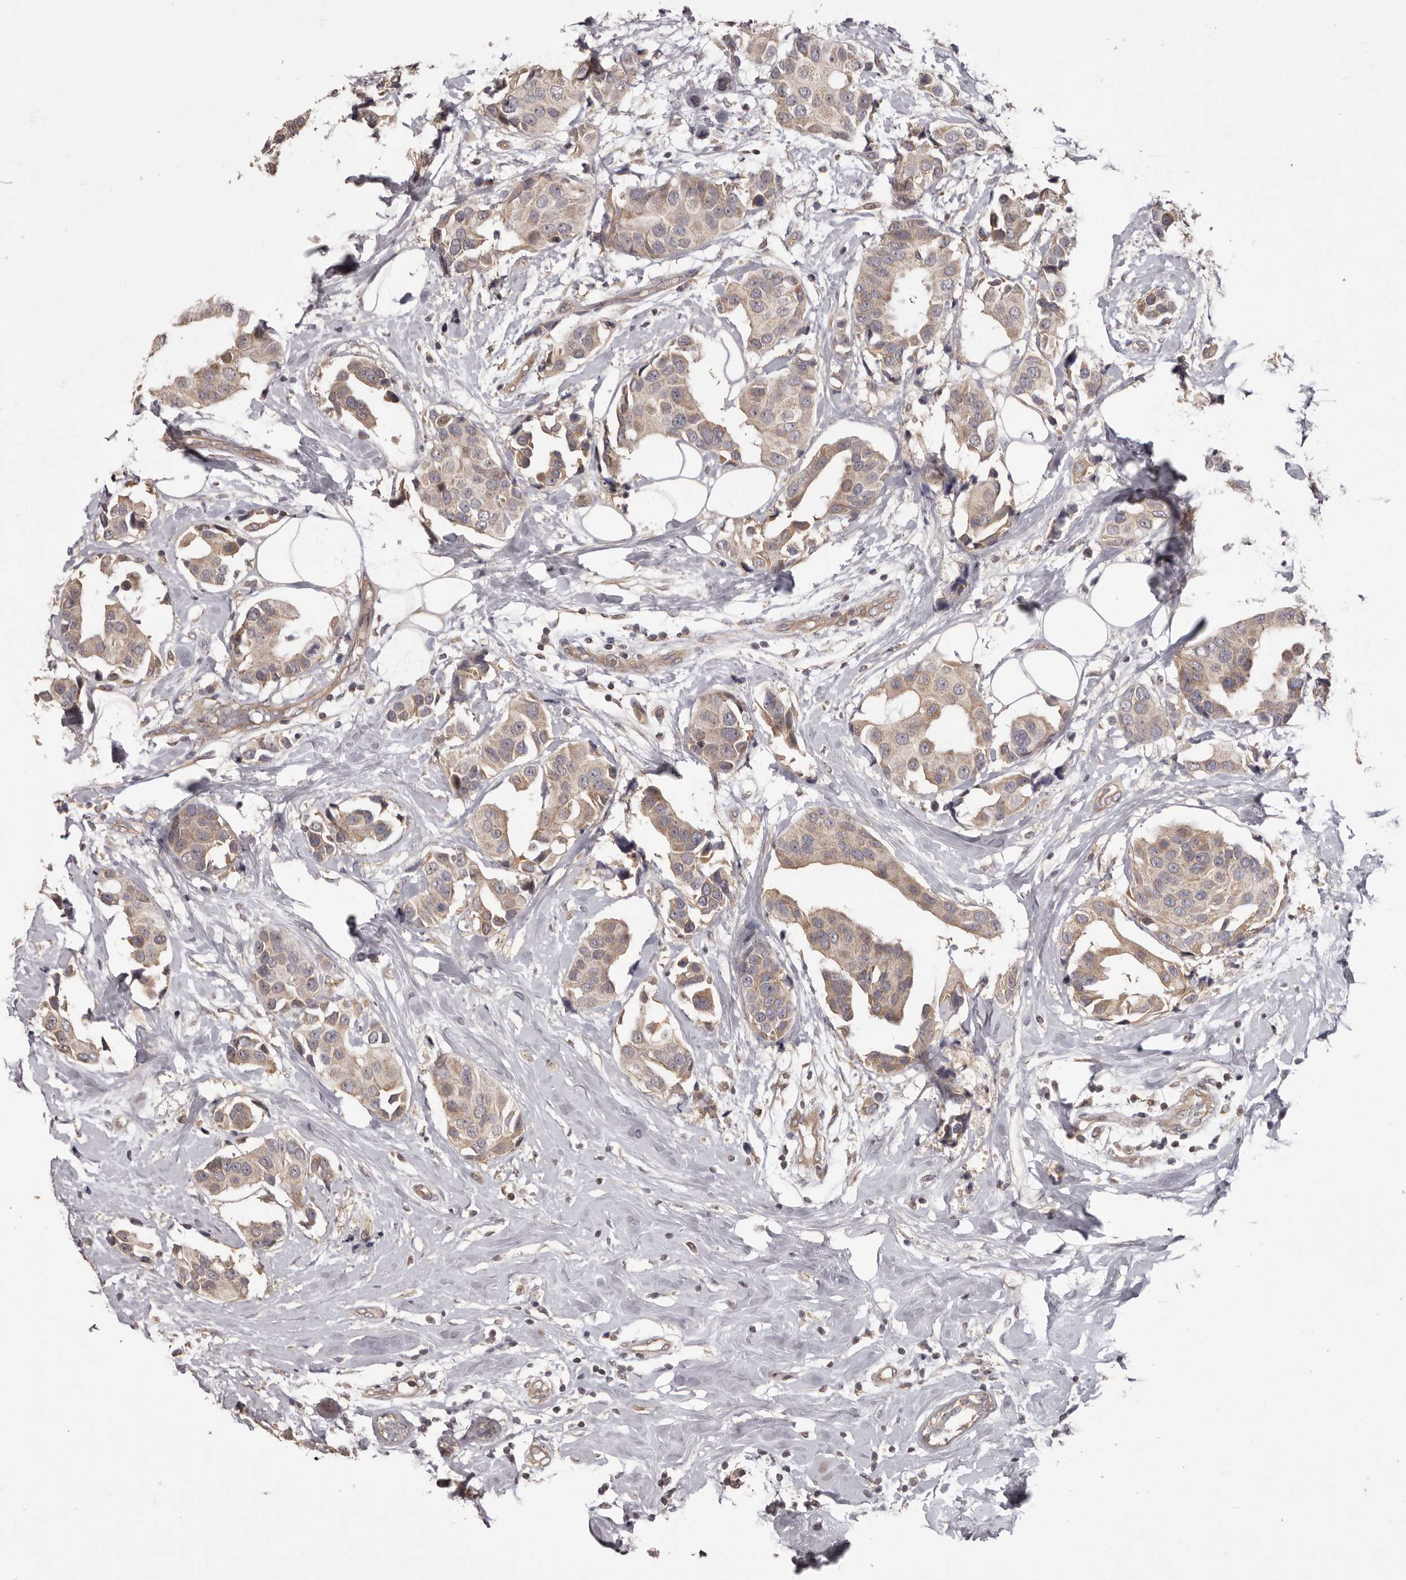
{"staining": {"intensity": "weak", "quantity": ">75%", "location": "cytoplasmic/membranous"}, "tissue": "breast cancer", "cell_type": "Tumor cells", "image_type": "cancer", "snomed": [{"axis": "morphology", "description": "Normal tissue, NOS"}, {"axis": "morphology", "description": "Duct carcinoma"}, {"axis": "topography", "description": "Breast"}], "caption": "An immunohistochemistry (IHC) image of neoplastic tissue is shown. Protein staining in brown highlights weak cytoplasmic/membranous positivity in intraductal carcinoma (breast) within tumor cells.", "gene": "HRH1", "patient": {"sex": "female", "age": 39}}